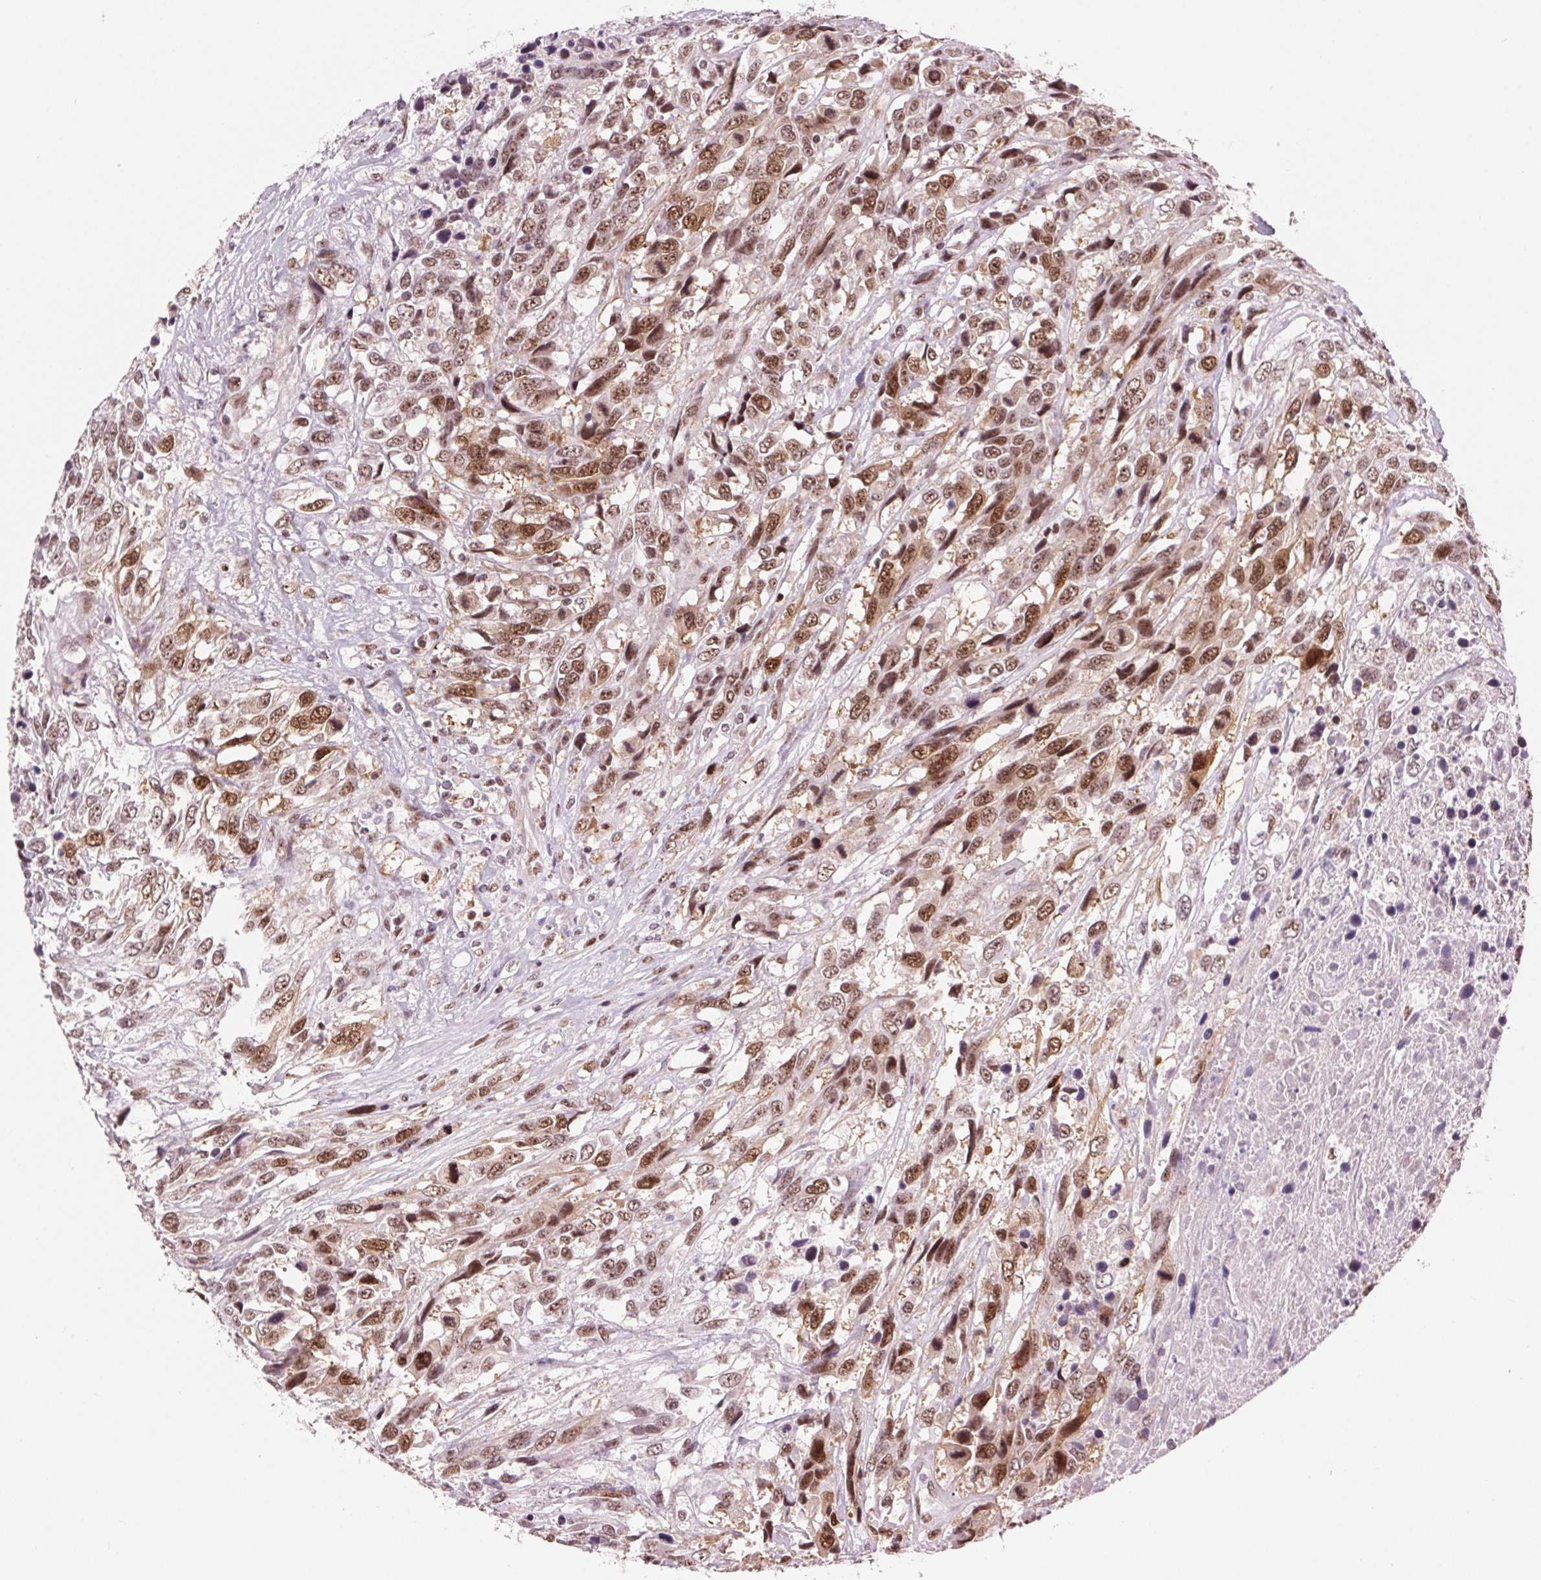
{"staining": {"intensity": "moderate", "quantity": ">75%", "location": "cytoplasmic/membranous,nuclear"}, "tissue": "urothelial cancer", "cell_type": "Tumor cells", "image_type": "cancer", "snomed": [{"axis": "morphology", "description": "Urothelial carcinoma, High grade"}, {"axis": "topography", "description": "Urinary bladder"}], "caption": "Immunohistochemistry photomicrograph of neoplastic tissue: human urothelial cancer stained using immunohistochemistry (IHC) shows medium levels of moderate protein expression localized specifically in the cytoplasmic/membranous and nuclear of tumor cells, appearing as a cytoplasmic/membranous and nuclear brown color.", "gene": "CD2BP2", "patient": {"sex": "female", "age": 70}}